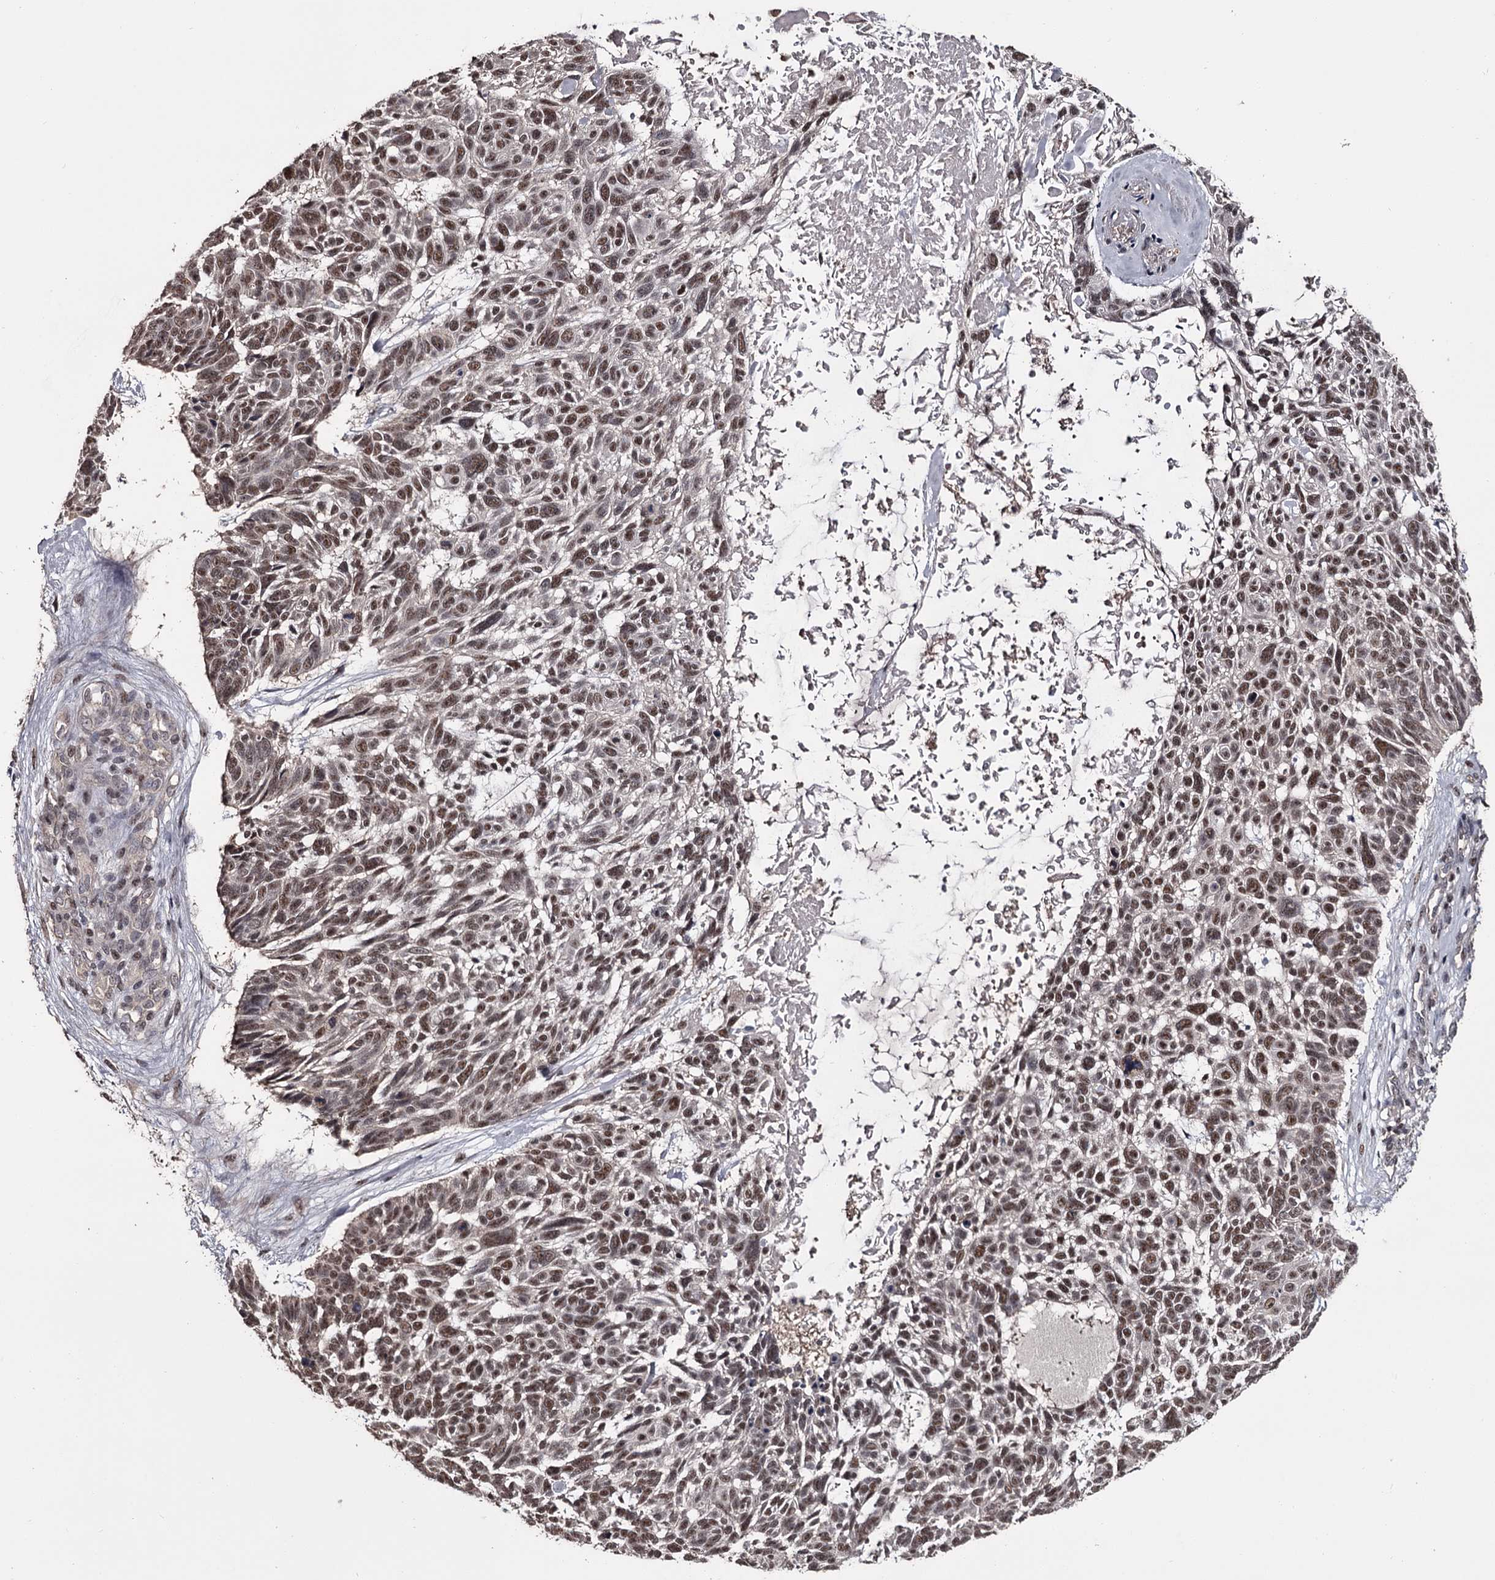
{"staining": {"intensity": "moderate", "quantity": ">75%", "location": "nuclear"}, "tissue": "skin cancer", "cell_type": "Tumor cells", "image_type": "cancer", "snomed": [{"axis": "morphology", "description": "Basal cell carcinoma"}, {"axis": "topography", "description": "Skin"}], "caption": "Human skin cancer stained with a brown dye reveals moderate nuclear positive staining in approximately >75% of tumor cells.", "gene": "PRPF40B", "patient": {"sex": "male", "age": 88}}